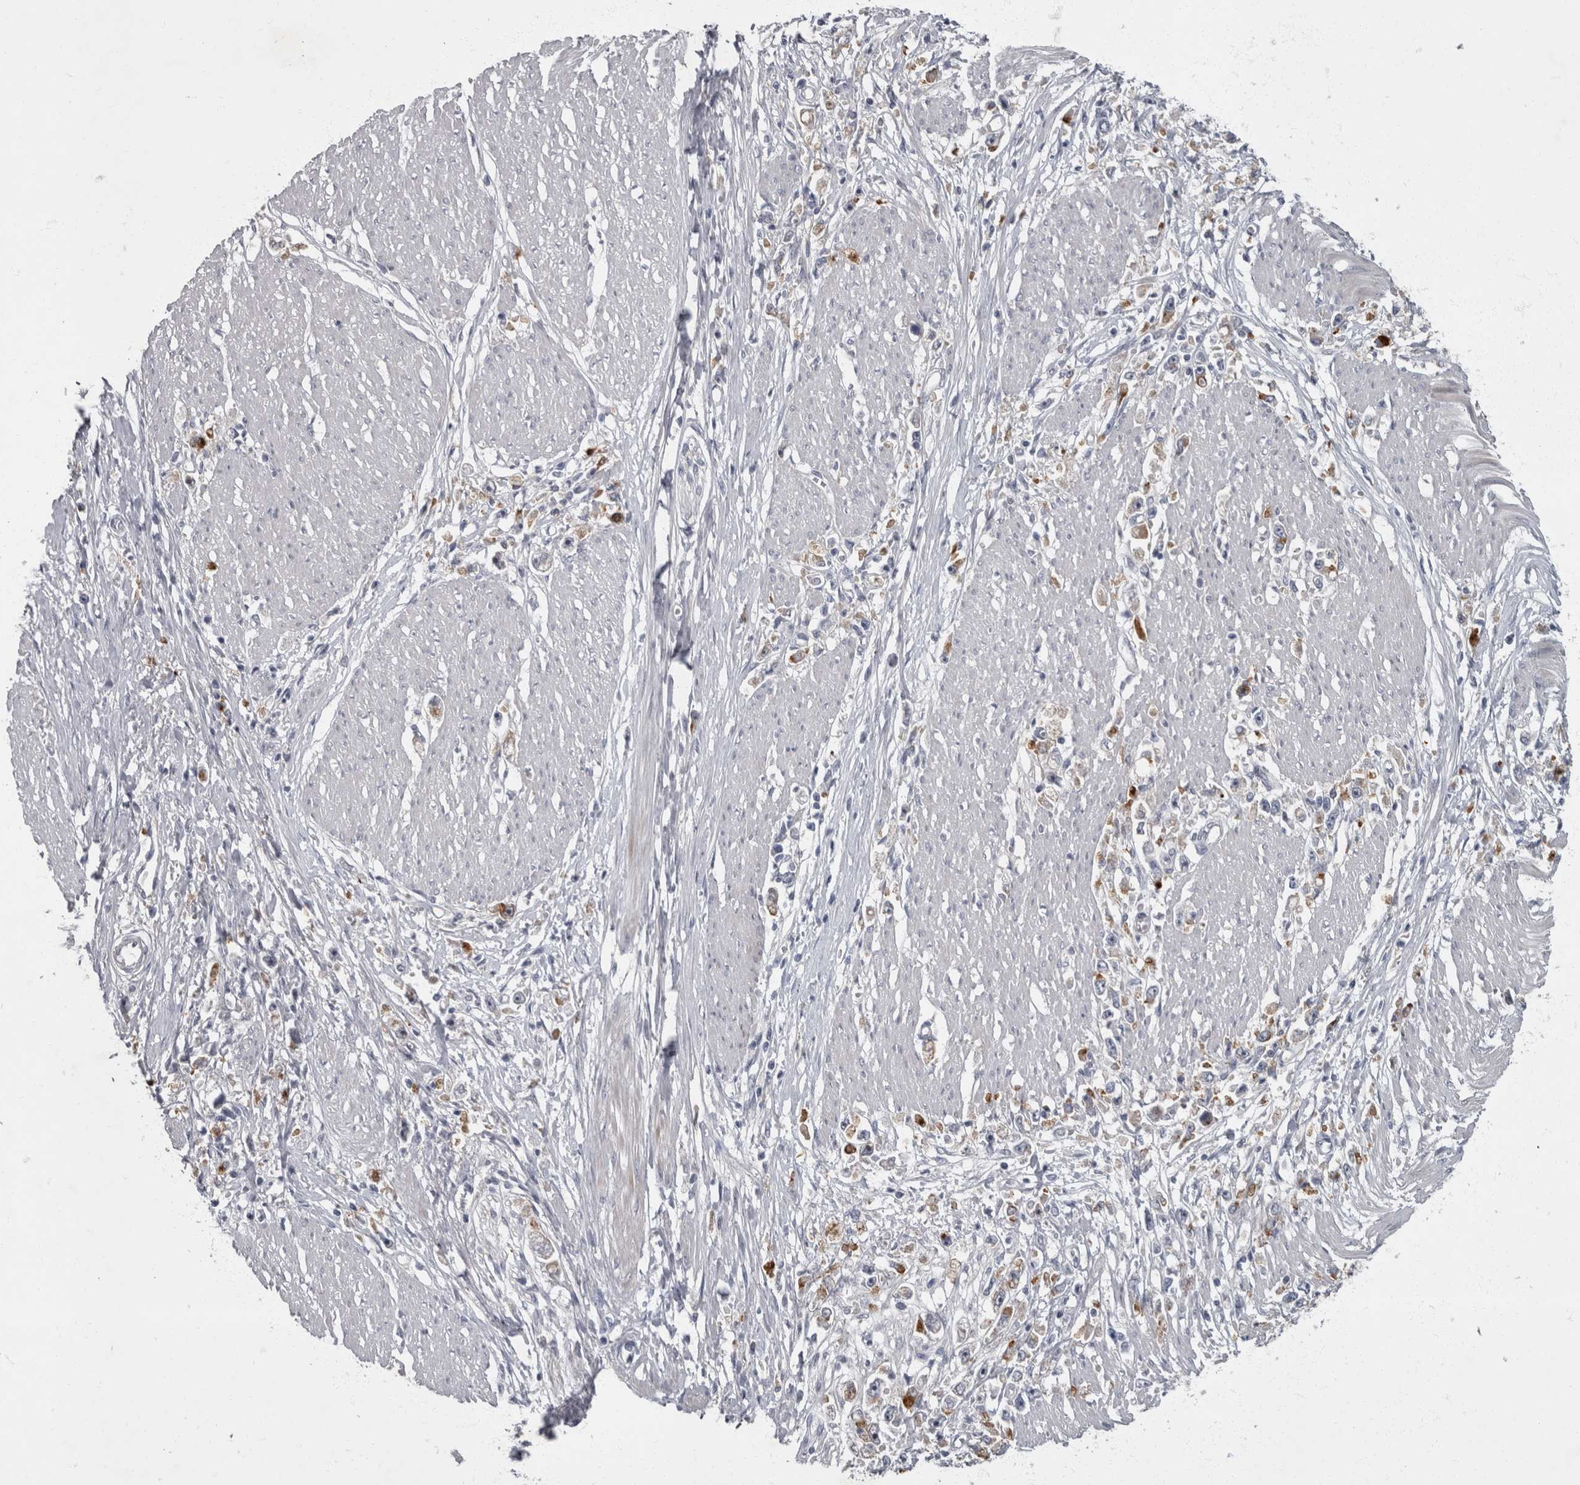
{"staining": {"intensity": "moderate", "quantity": "25%-75%", "location": "cytoplasmic/membranous"}, "tissue": "stomach cancer", "cell_type": "Tumor cells", "image_type": "cancer", "snomed": [{"axis": "morphology", "description": "Adenocarcinoma, NOS"}, {"axis": "topography", "description": "Stomach"}], "caption": "Protein expression analysis of stomach cancer reveals moderate cytoplasmic/membranous staining in approximately 25%-75% of tumor cells.", "gene": "CDC42BPG", "patient": {"sex": "female", "age": 59}}